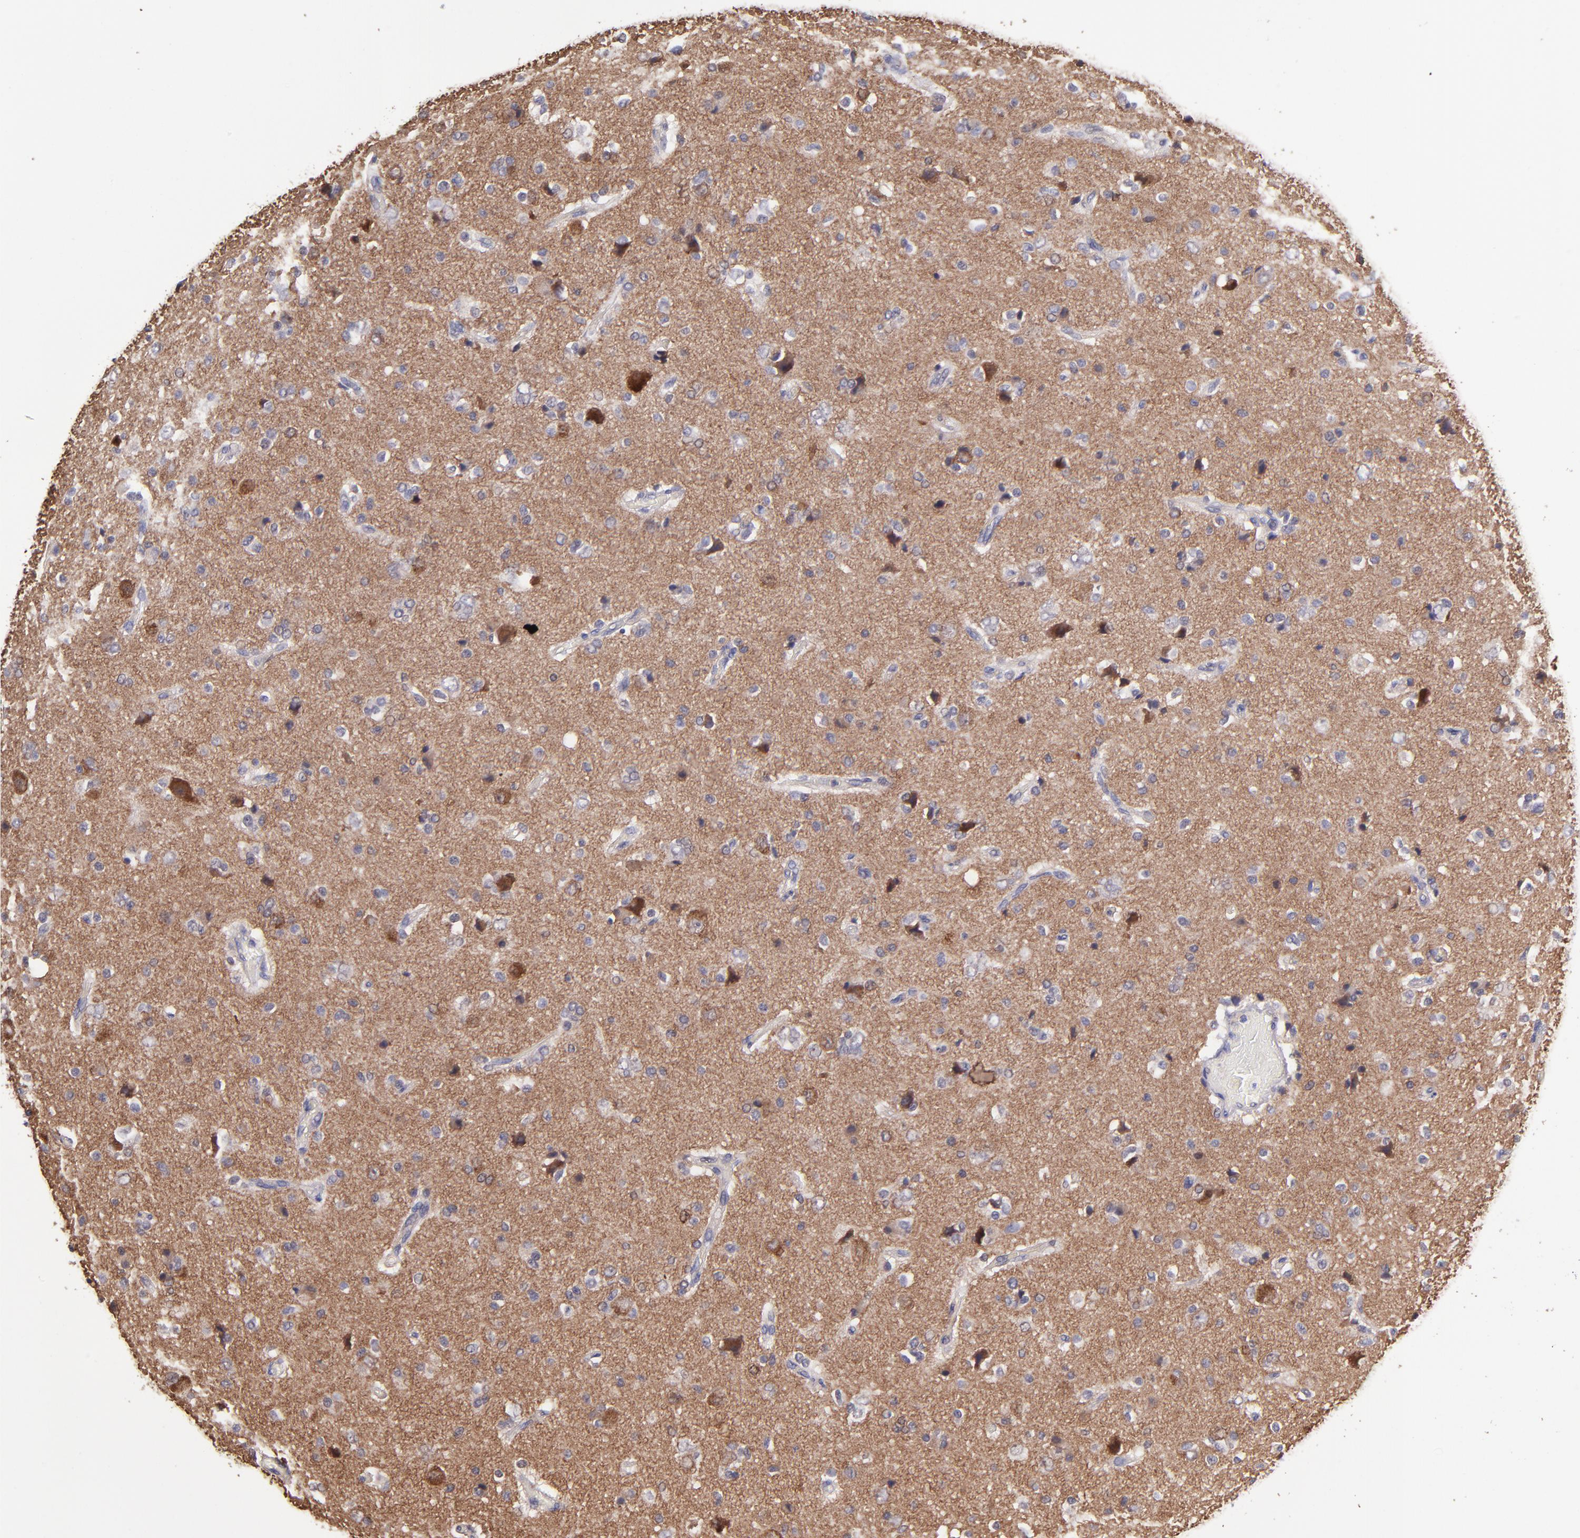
{"staining": {"intensity": "strong", "quantity": "<25%", "location": "cytoplasmic/membranous"}, "tissue": "glioma", "cell_type": "Tumor cells", "image_type": "cancer", "snomed": [{"axis": "morphology", "description": "Glioma, malignant, High grade"}, {"axis": "topography", "description": "Brain"}], "caption": "There is medium levels of strong cytoplasmic/membranous positivity in tumor cells of glioma, as demonstrated by immunohistochemical staining (brown color).", "gene": "NSF", "patient": {"sex": "male", "age": 47}}